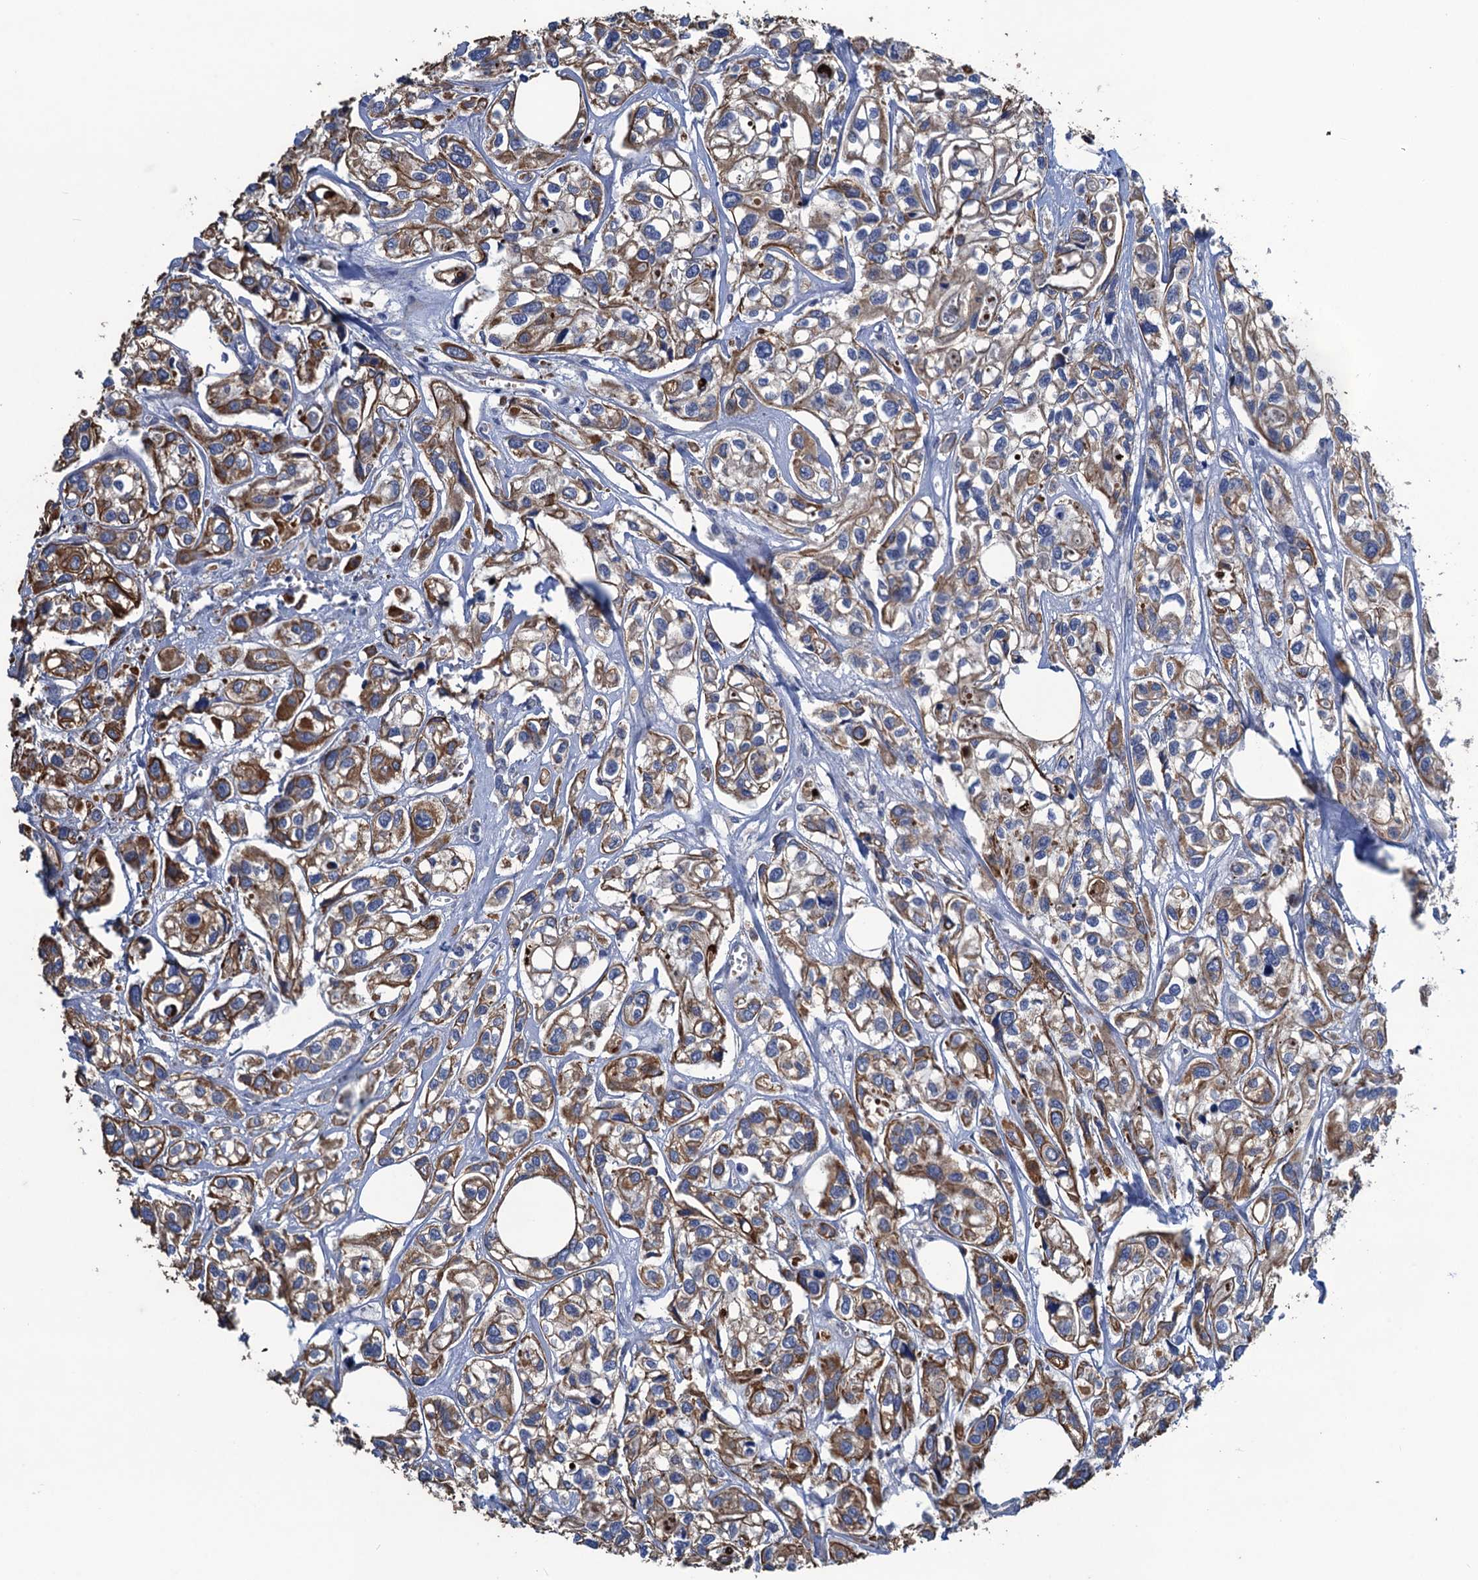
{"staining": {"intensity": "strong", "quantity": ">75%", "location": "cytoplasmic/membranous"}, "tissue": "urothelial cancer", "cell_type": "Tumor cells", "image_type": "cancer", "snomed": [{"axis": "morphology", "description": "Urothelial carcinoma, High grade"}, {"axis": "topography", "description": "Urinary bladder"}], "caption": "Strong cytoplasmic/membranous staining is identified in approximately >75% of tumor cells in urothelial cancer.", "gene": "SMCO3", "patient": {"sex": "male", "age": 67}}